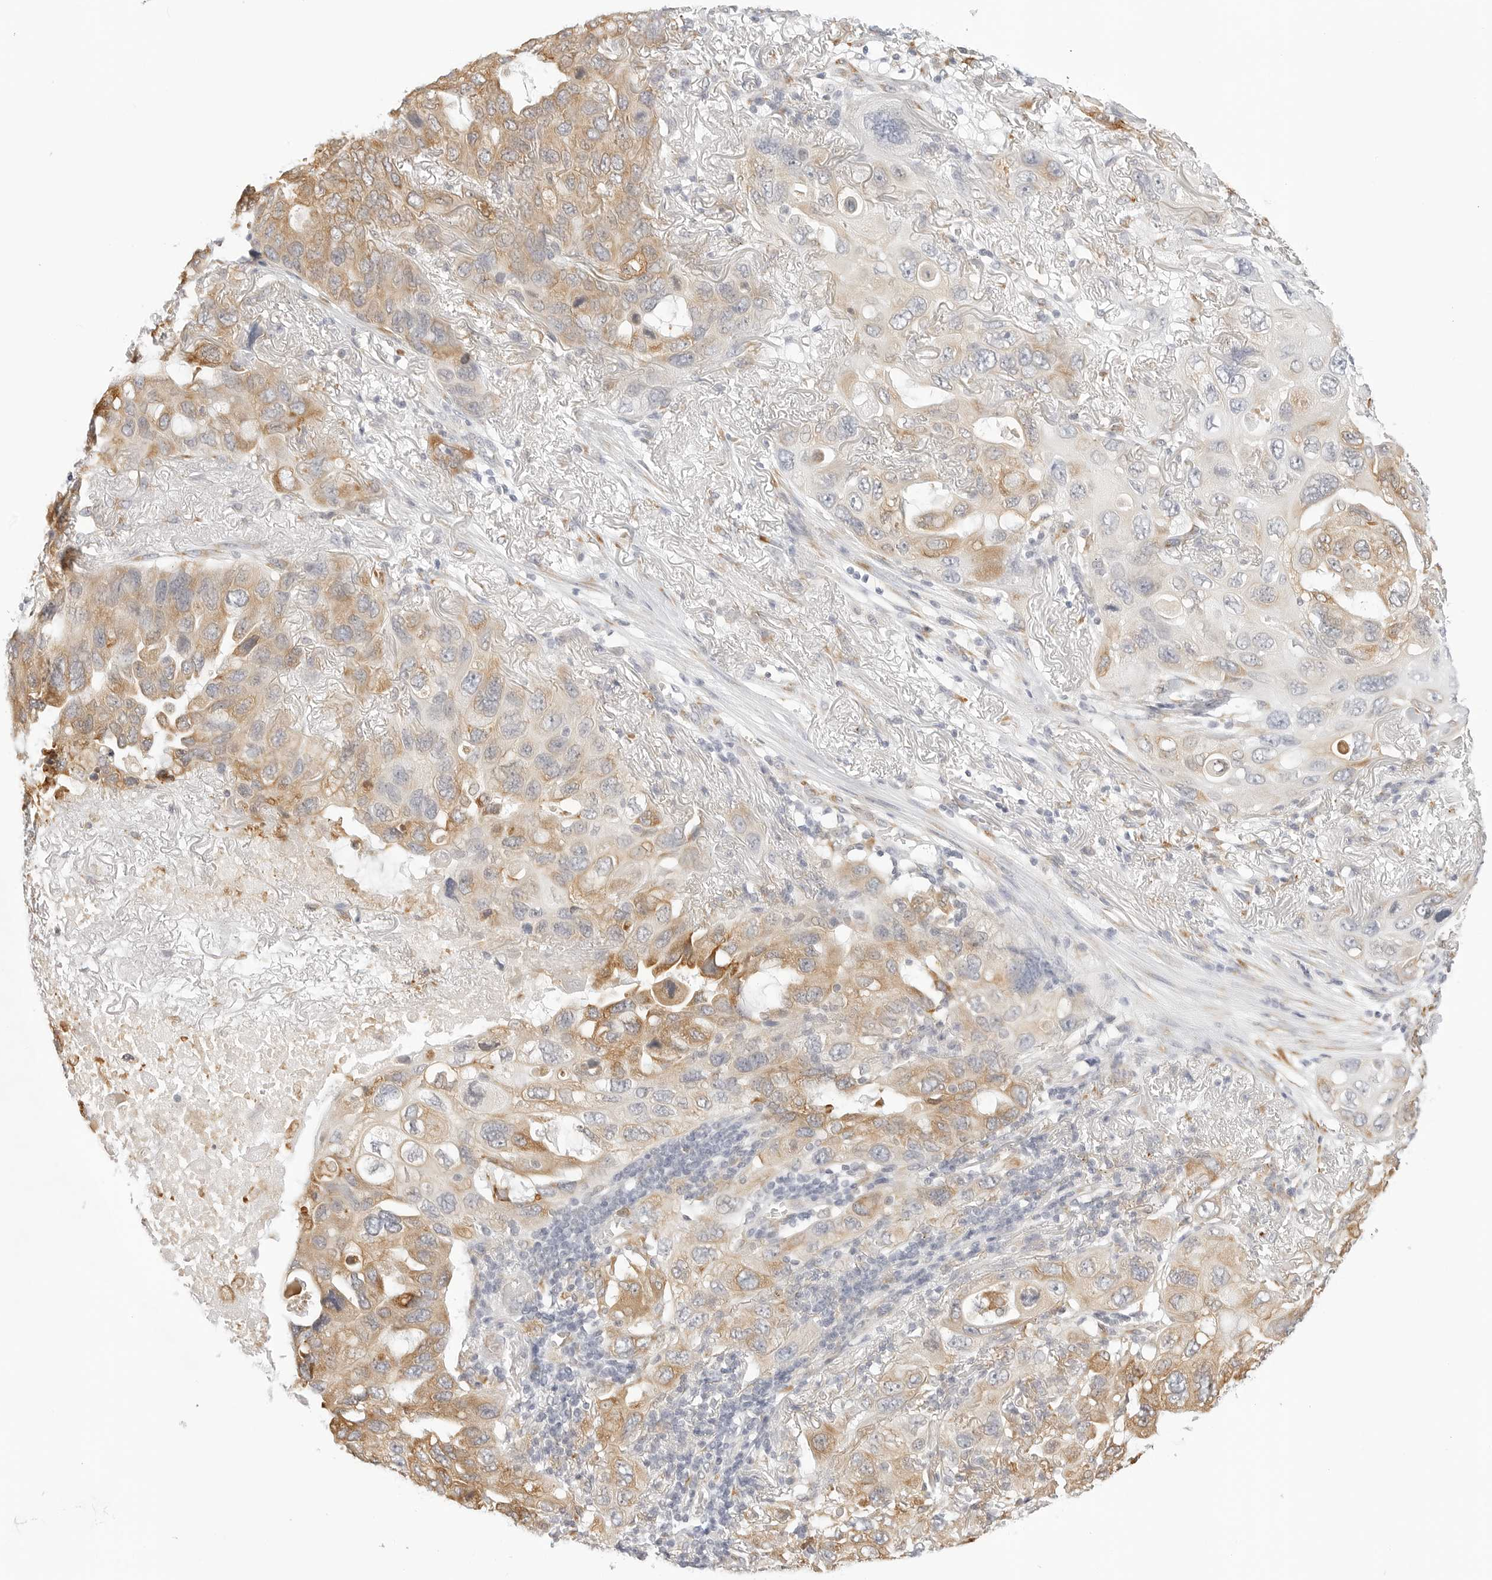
{"staining": {"intensity": "moderate", "quantity": "25%-75%", "location": "cytoplasmic/membranous"}, "tissue": "lung cancer", "cell_type": "Tumor cells", "image_type": "cancer", "snomed": [{"axis": "morphology", "description": "Squamous cell carcinoma, NOS"}, {"axis": "topography", "description": "Lung"}], "caption": "Squamous cell carcinoma (lung) stained for a protein (brown) displays moderate cytoplasmic/membranous positive staining in about 25%-75% of tumor cells.", "gene": "THEM4", "patient": {"sex": "female", "age": 73}}